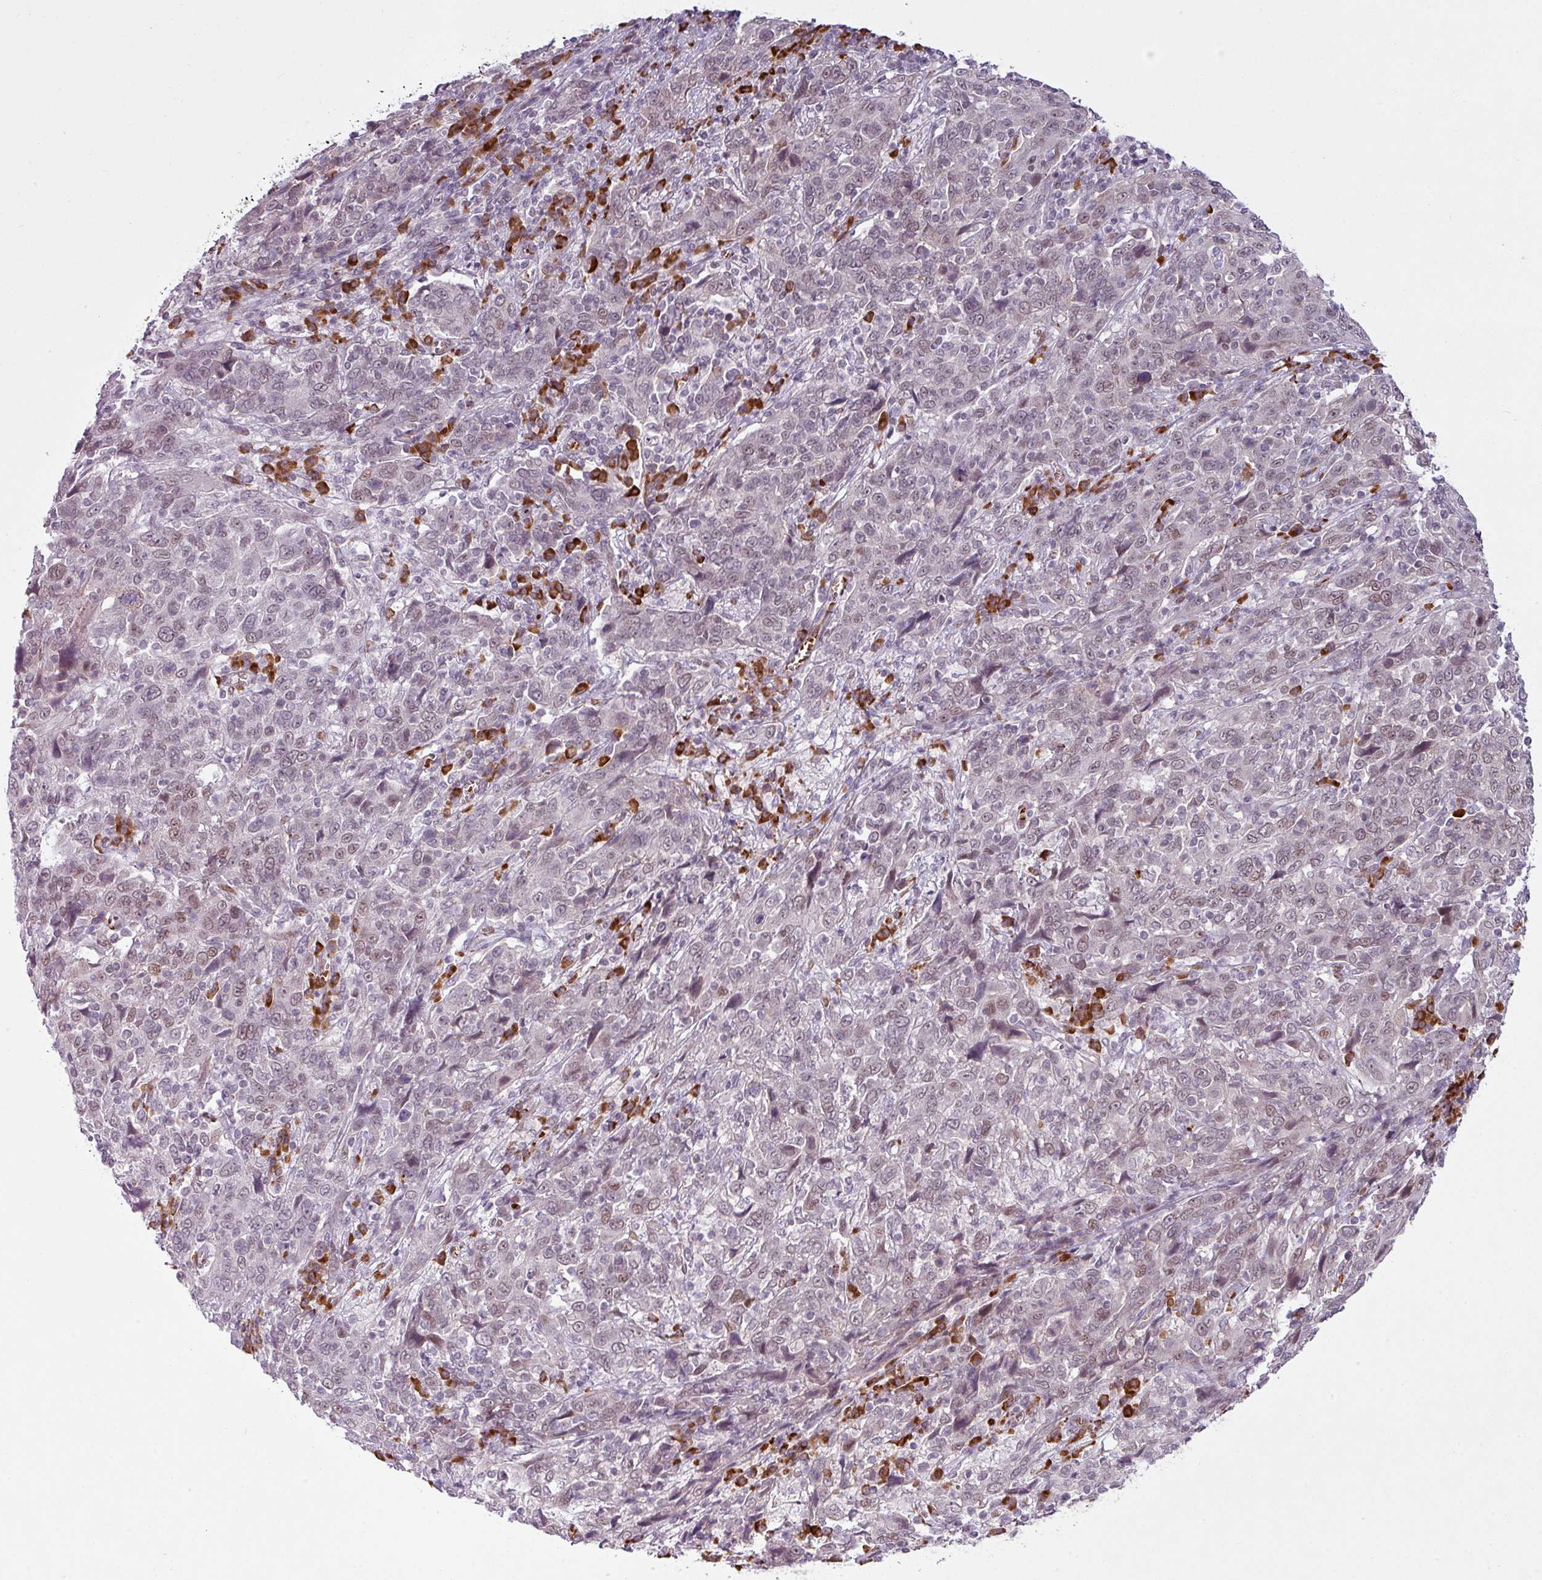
{"staining": {"intensity": "weak", "quantity": "25%-75%", "location": "nuclear"}, "tissue": "cervical cancer", "cell_type": "Tumor cells", "image_type": "cancer", "snomed": [{"axis": "morphology", "description": "Squamous cell carcinoma, NOS"}, {"axis": "topography", "description": "Cervix"}], "caption": "Protein analysis of cervical cancer tissue demonstrates weak nuclear expression in about 25%-75% of tumor cells.", "gene": "PRDM5", "patient": {"sex": "female", "age": 46}}